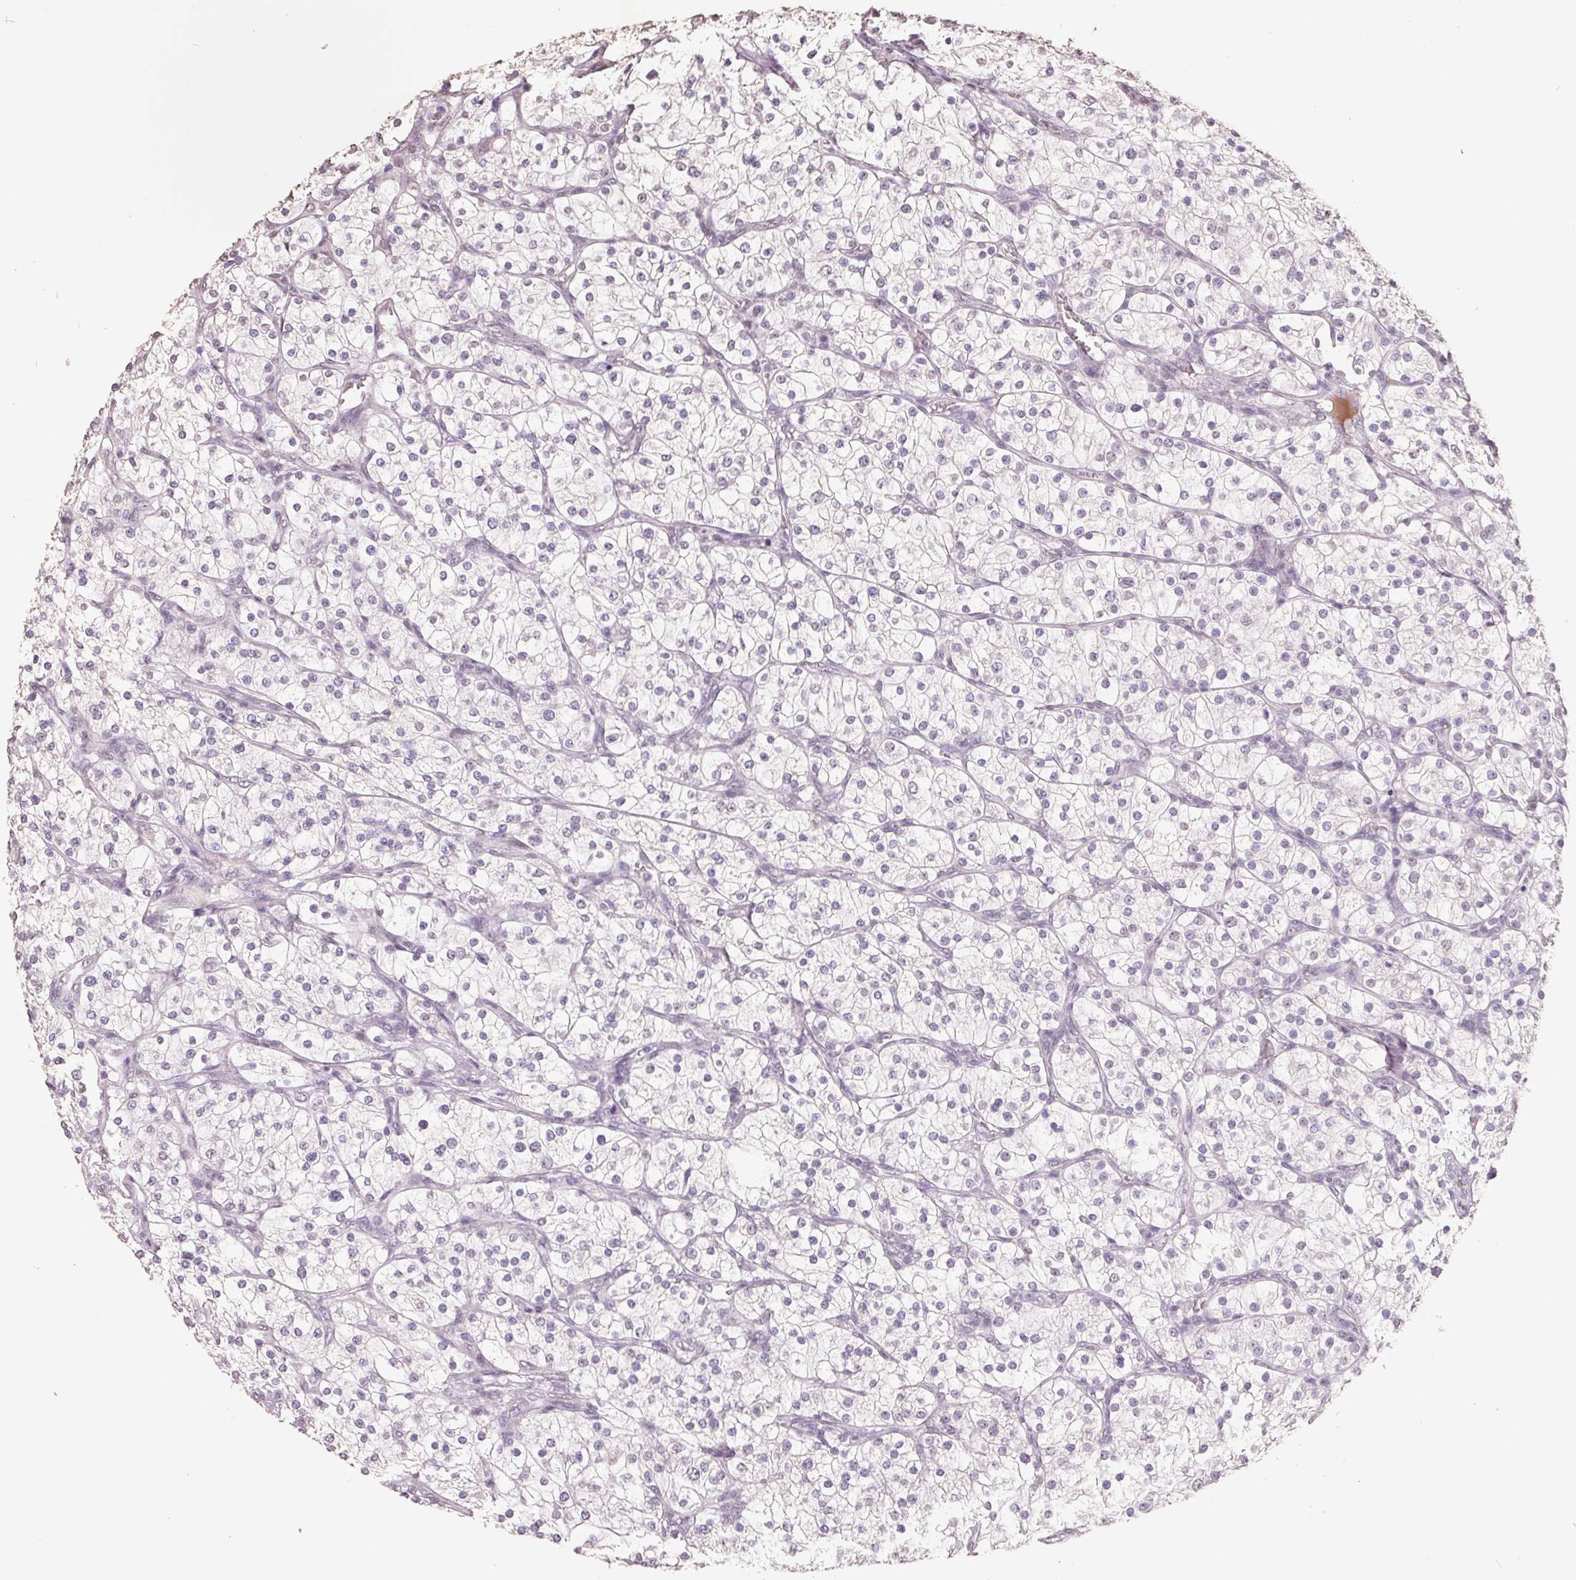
{"staining": {"intensity": "negative", "quantity": "none", "location": "none"}, "tissue": "renal cancer", "cell_type": "Tumor cells", "image_type": "cancer", "snomed": [{"axis": "morphology", "description": "Adenocarcinoma, NOS"}, {"axis": "topography", "description": "Kidney"}], "caption": "IHC photomicrograph of adenocarcinoma (renal) stained for a protein (brown), which shows no expression in tumor cells. The staining is performed using DAB (3,3'-diaminobenzidine) brown chromogen with nuclei counter-stained in using hematoxylin.", "gene": "FTCD", "patient": {"sex": "male", "age": 80}}